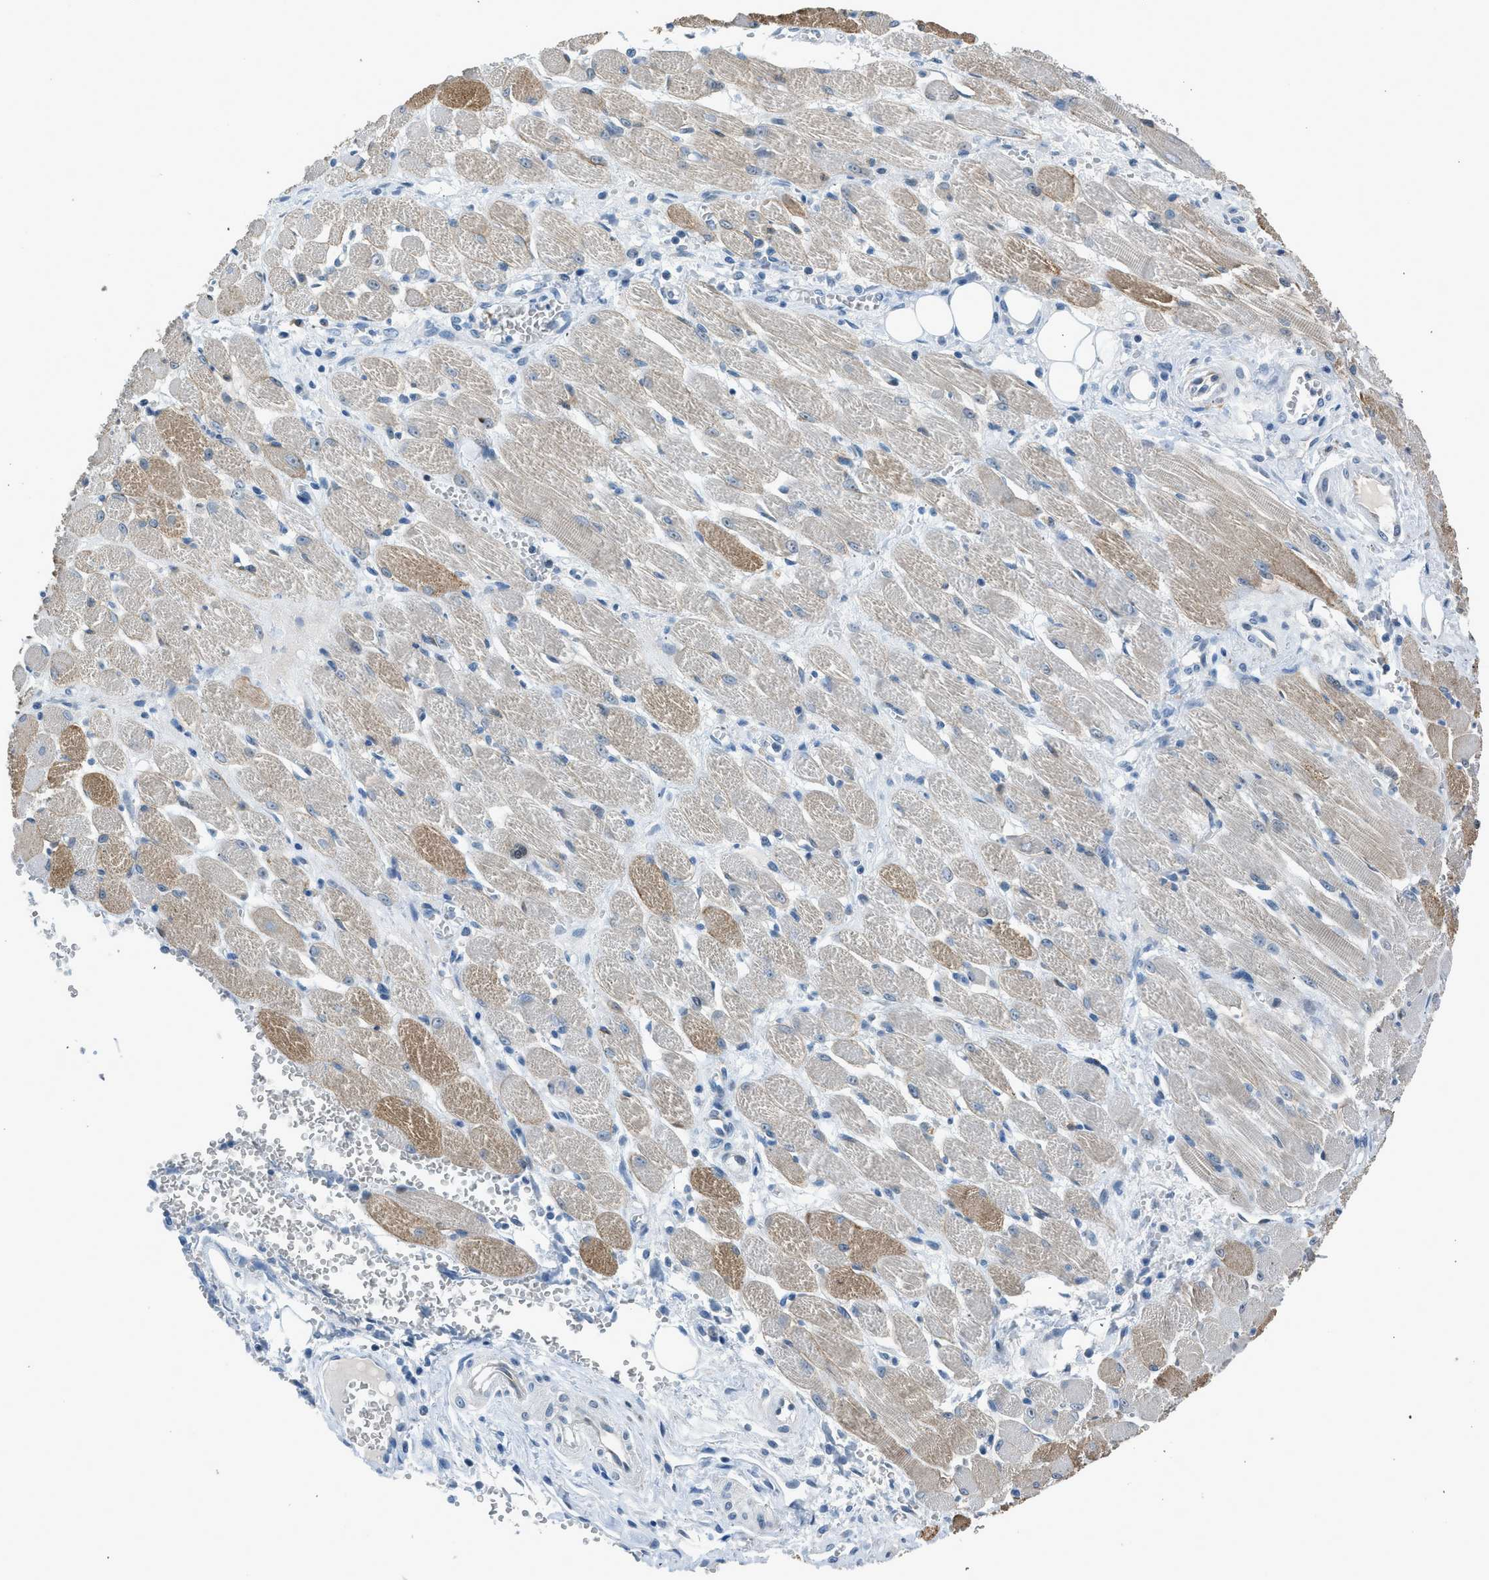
{"staining": {"intensity": "negative", "quantity": "none", "location": "none"}, "tissue": "adipose tissue", "cell_type": "Adipocytes", "image_type": "normal", "snomed": [{"axis": "morphology", "description": "Squamous cell carcinoma, NOS"}, {"axis": "topography", "description": "Oral tissue"}, {"axis": "topography", "description": "Head-Neck"}], "caption": "High magnification brightfield microscopy of unremarkable adipose tissue stained with DAB (3,3'-diaminobenzidine) (brown) and counterstained with hematoxylin (blue): adipocytes show no significant staining.", "gene": "RNF41", "patient": {"sex": "female", "age": 50}}